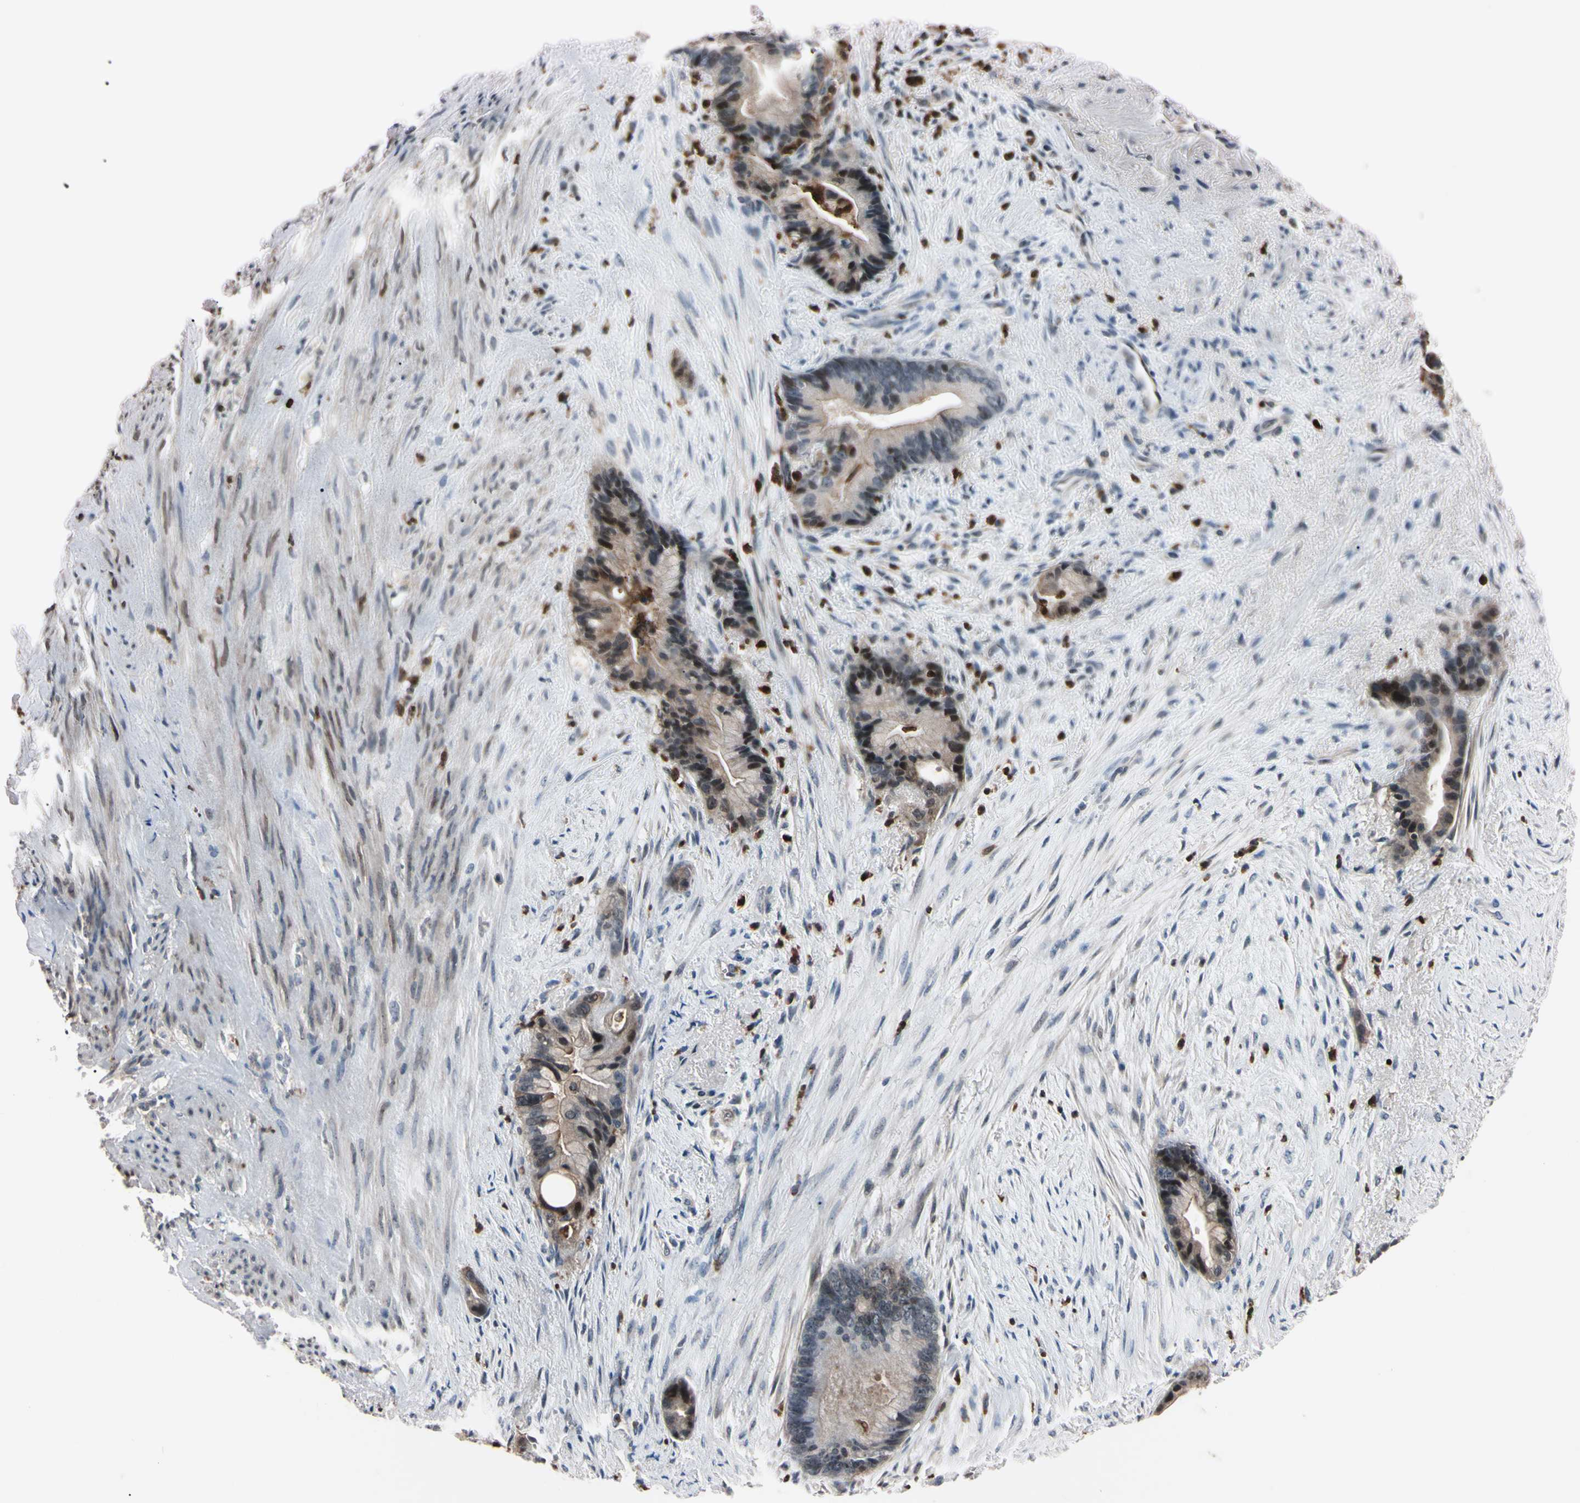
{"staining": {"intensity": "strong", "quantity": "<25%", "location": "cytoplasmic/membranous,nuclear"}, "tissue": "liver cancer", "cell_type": "Tumor cells", "image_type": "cancer", "snomed": [{"axis": "morphology", "description": "Cholangiocarcinoma"}, {"axis": "topography", "description": "Liver"}], "caption": "Liver cholangiocarcinoma was stained to show a protein in brown. There is medium levels of strong cytoplasmic/membranous and nuclear staining in approximately <25% of tumor cells.", "gene": "TRAF5", "patient": {"sex": "female", "age": 55}}